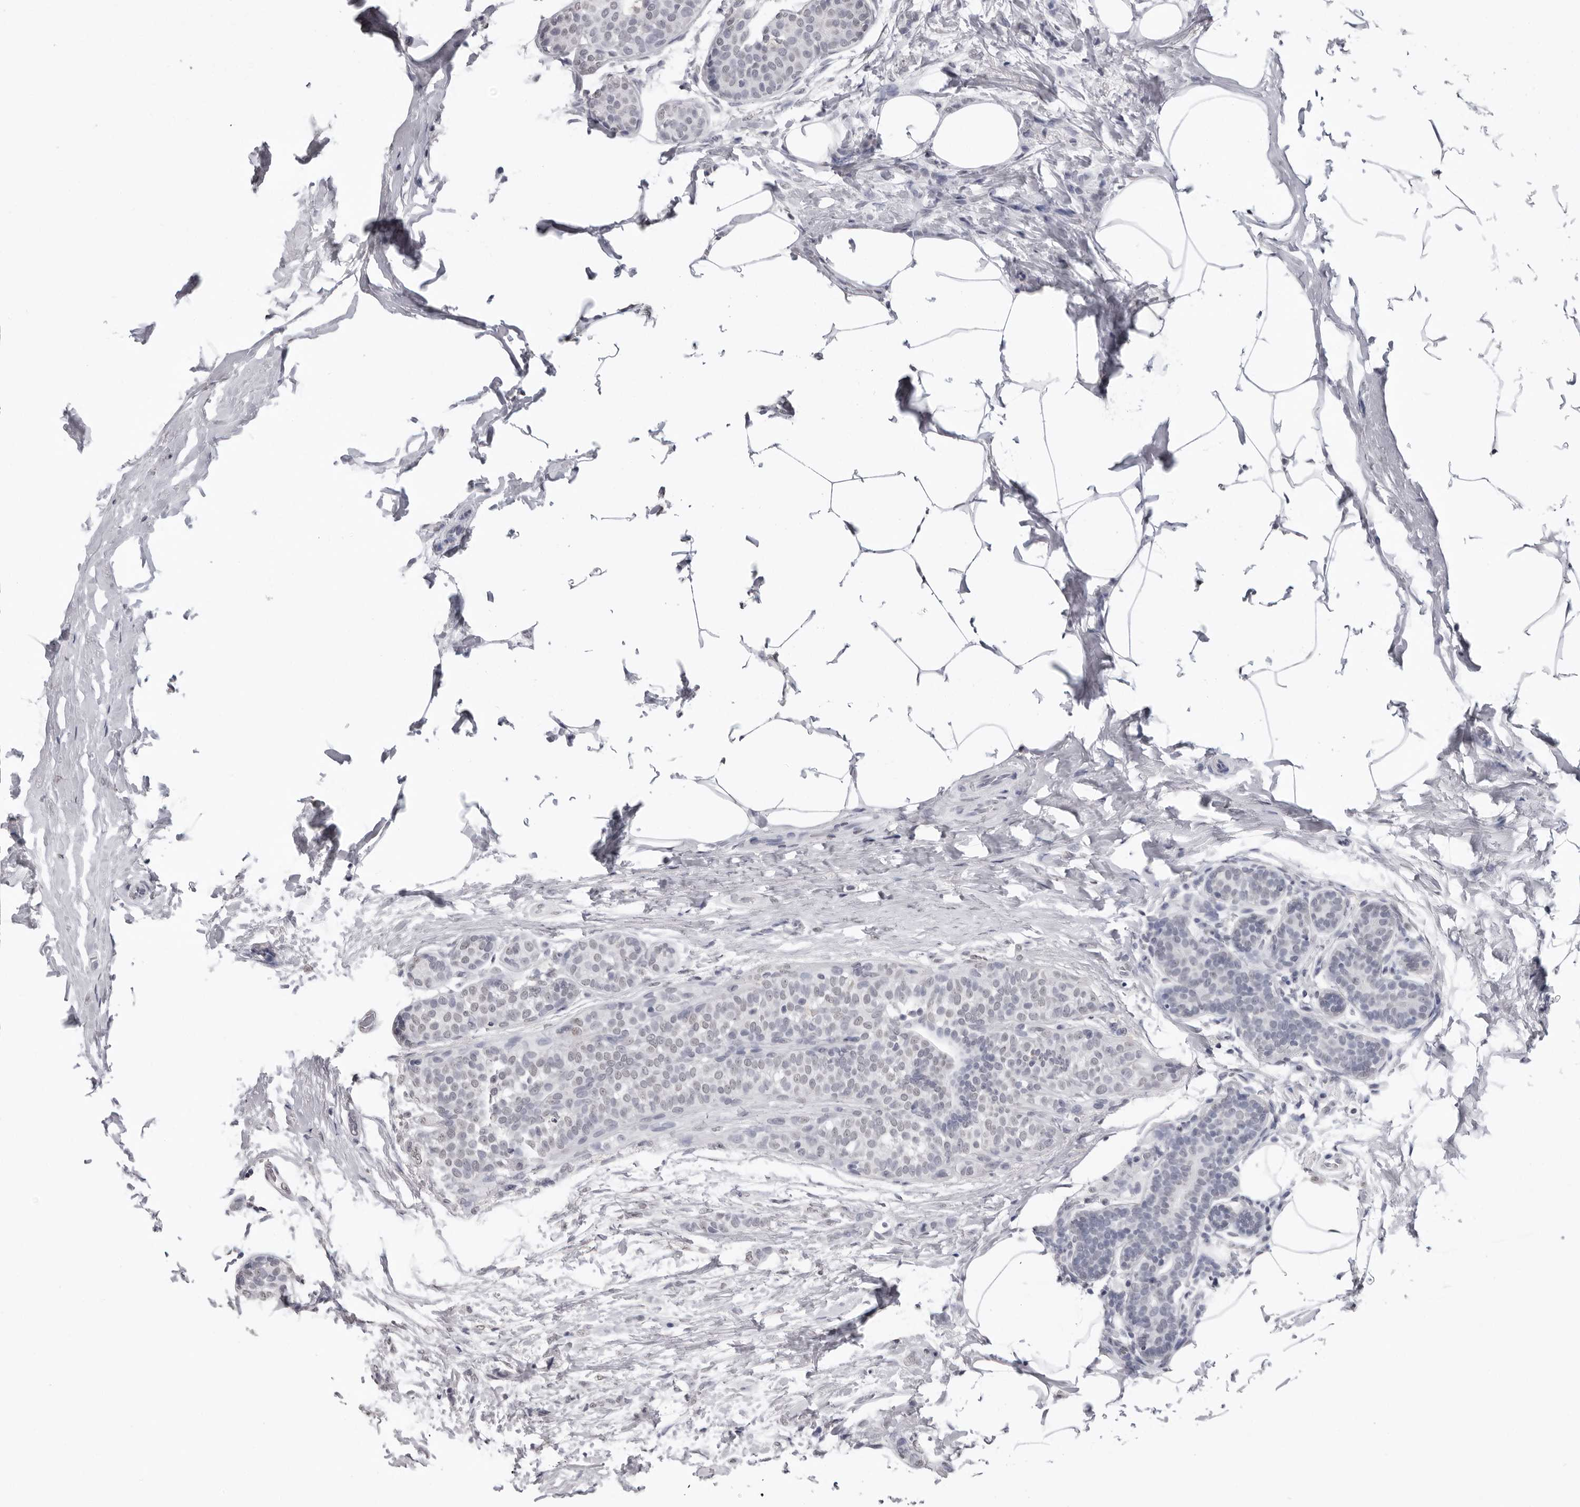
{"staining": {"intensity": "negative", "quantity": "none", "location": "none"}, "tissue": "breast cancer", "cell_type": "Tumor cells", "image_type": "cancer", "snomed": [{"axis": "morphology", "description": "Lobular carcinoma, in situ"}, {"axis": "morphology", "description": "Lobular carcinoma"}, {"axis": "topography", "description": "Breast"}], "caption": "High power microscopy image of an IHC micrograph of breast lobular carcinoma, revealing no significant staining in tumor cells. (DAB (3,3'-diaminobenzidine) immunohistochemistry (IHC), high magnification).", "gene": "HEPACAM", "patient": {"sex": "female", "age": 41}}